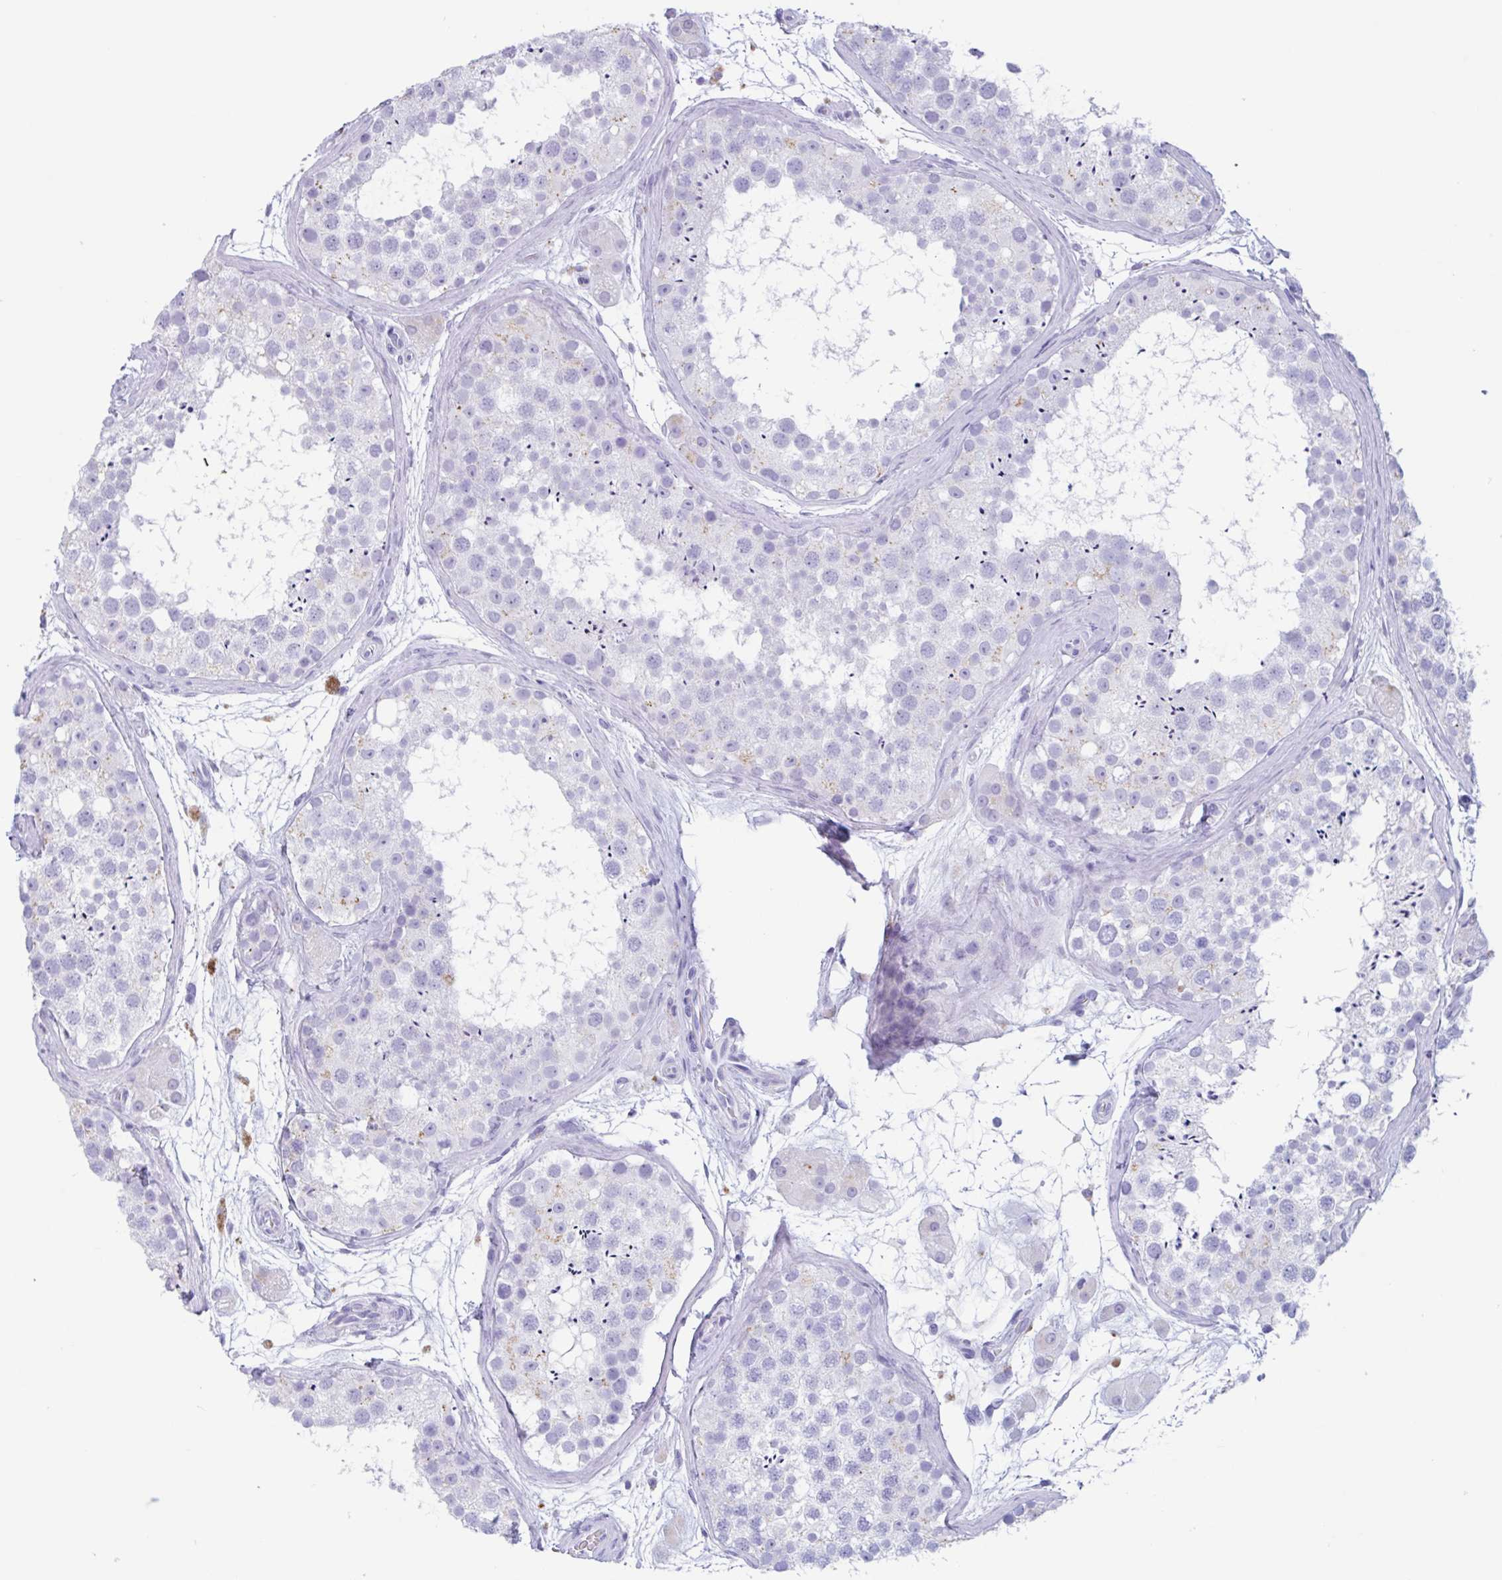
{"staining": {"intensity": "negative", "quantity": "none", "location": "none"}, "tissue": "testis", "cell_type": "Cells in seminiferous ducts", "image_type": "normal", "snomed": [{"axis": "morphology", "description": "Normal tissue, NOS"}, {"axis": "topography", "description": "Testis"}], "caption": "Micrograph shows no protein positivity in cells in seminiferous ducts of unremarkable testis. (Brightfield microscopy of DAB (3,3'-diaminobenzidine) immunohistochemistry at high magnification).", "gene": "DTWD2", "patient": {"sex": "male", "age": 41}}